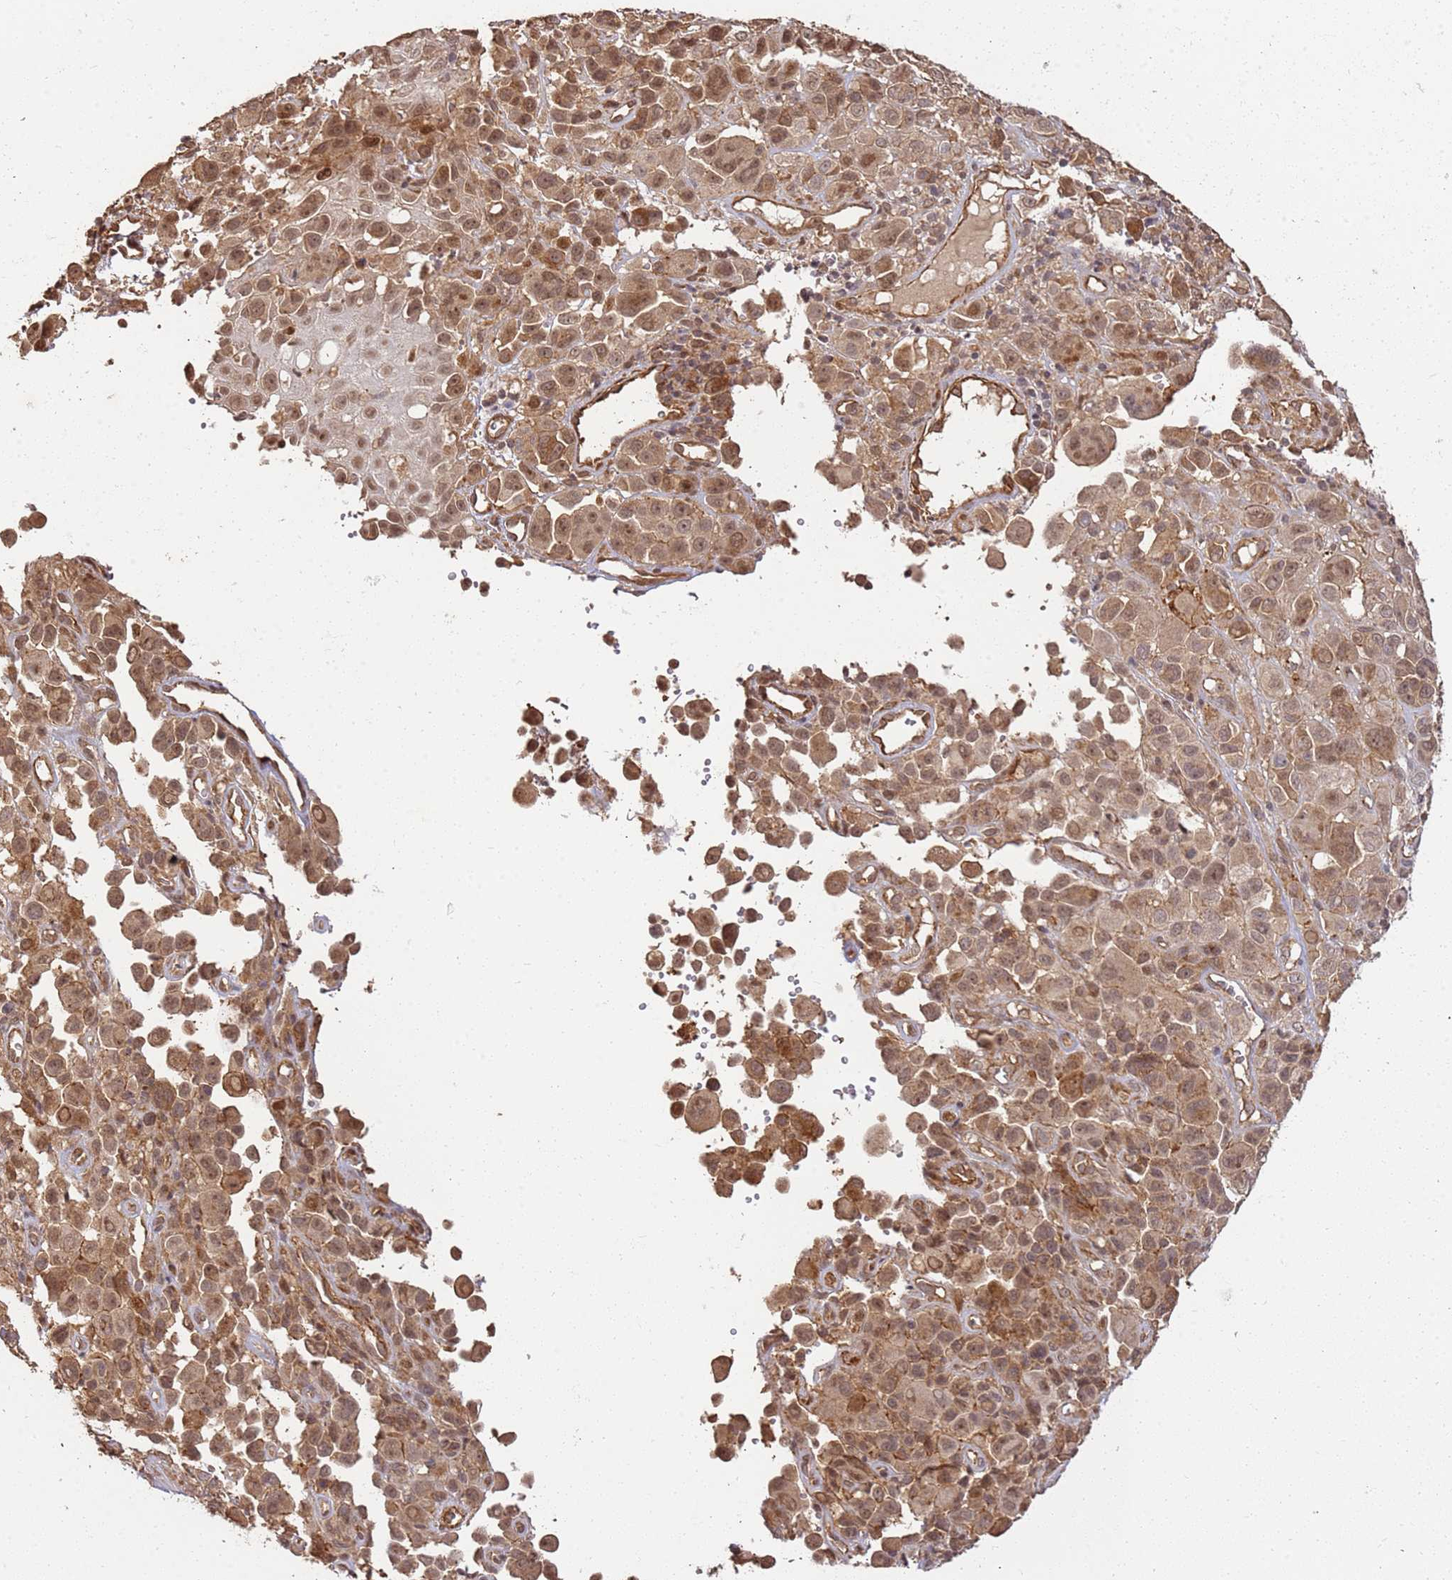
{"staining": {"intensity": "moderate", "quantity": ">75%", "location": "cytoplasmic/membranous,nuclear"}, "tissue": "melanoma", "cell_type": "Tumor cells", "image_type": "cancer", "snomed": [{"axis": "morphology", "description": "Malignant melanoma, NOS"}, {"axis": "topography", "description": "Skin of trunk"}], "caption": "This is an image of immunohistochemistry staining of melanoma, which shows moderate expression in the cytoplasmic/membranous and nuclear of tumor cells.", "gene": "ST18", "patient": {"sex": "male", "age": 71}}